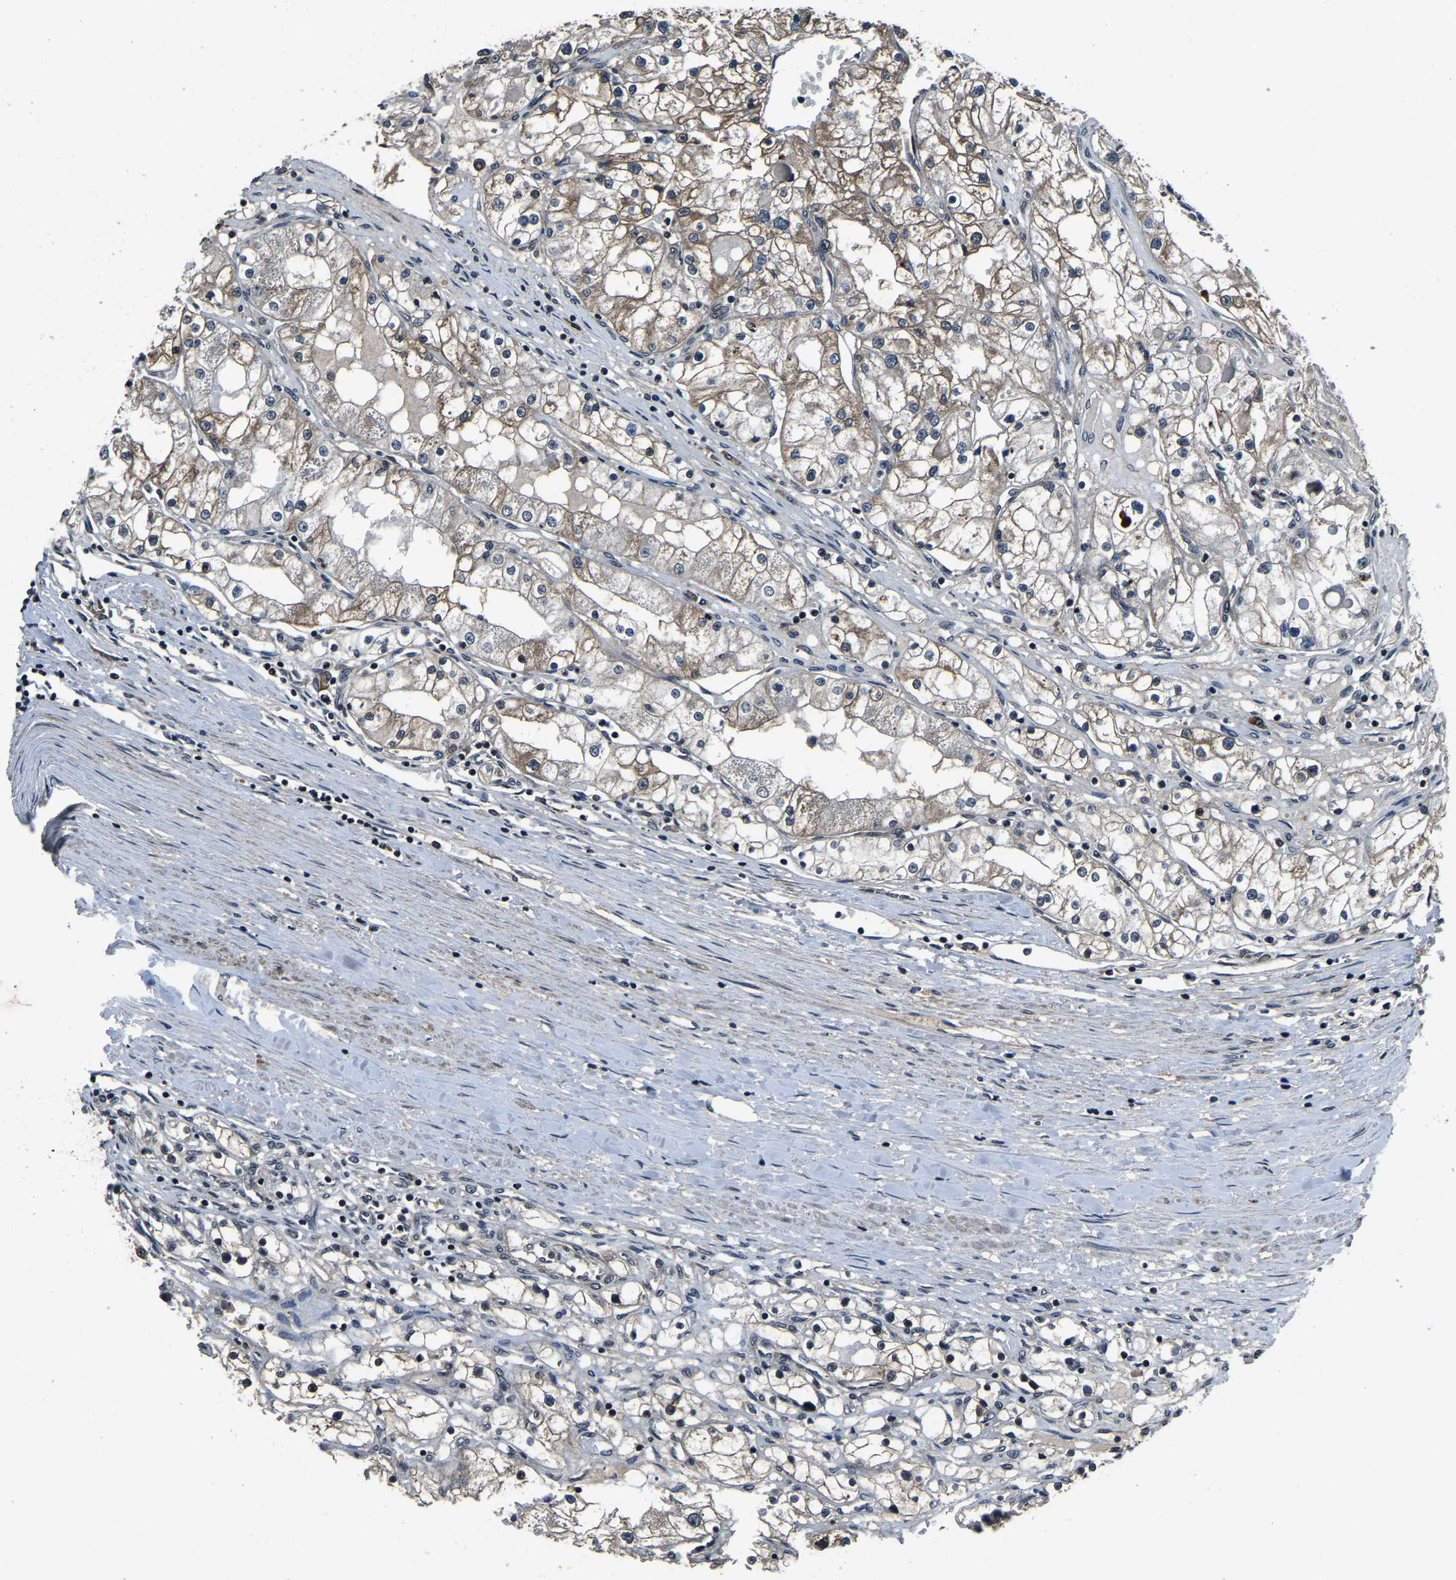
{"staining": {"intensity": "weak", "quantity": "25%-75%", "location": "cytoplasmic/membranous"}, "tissue": "renal cancer", "cell_type": "Tumor cells", "image_type": "cancer", "snomed": [{"axis": "morphology", "description": "Adenocarcinoma, NOS"}, {"axis": "topography", "description": "Kidney"}], "caption": "A high-resolution photomicrograph shows IHC staining of adenocarcinoma (renal), which shows weak cytoplasmic/membranous positivity in about 25%-75% of tumor cells. The protein is stained brown, and the nuclei are stained in blue (DAB IHC with brightfield microscopy, high magnification).", "gene": "ANKIB1", "patient": {"sex": "male", "age": 68}}